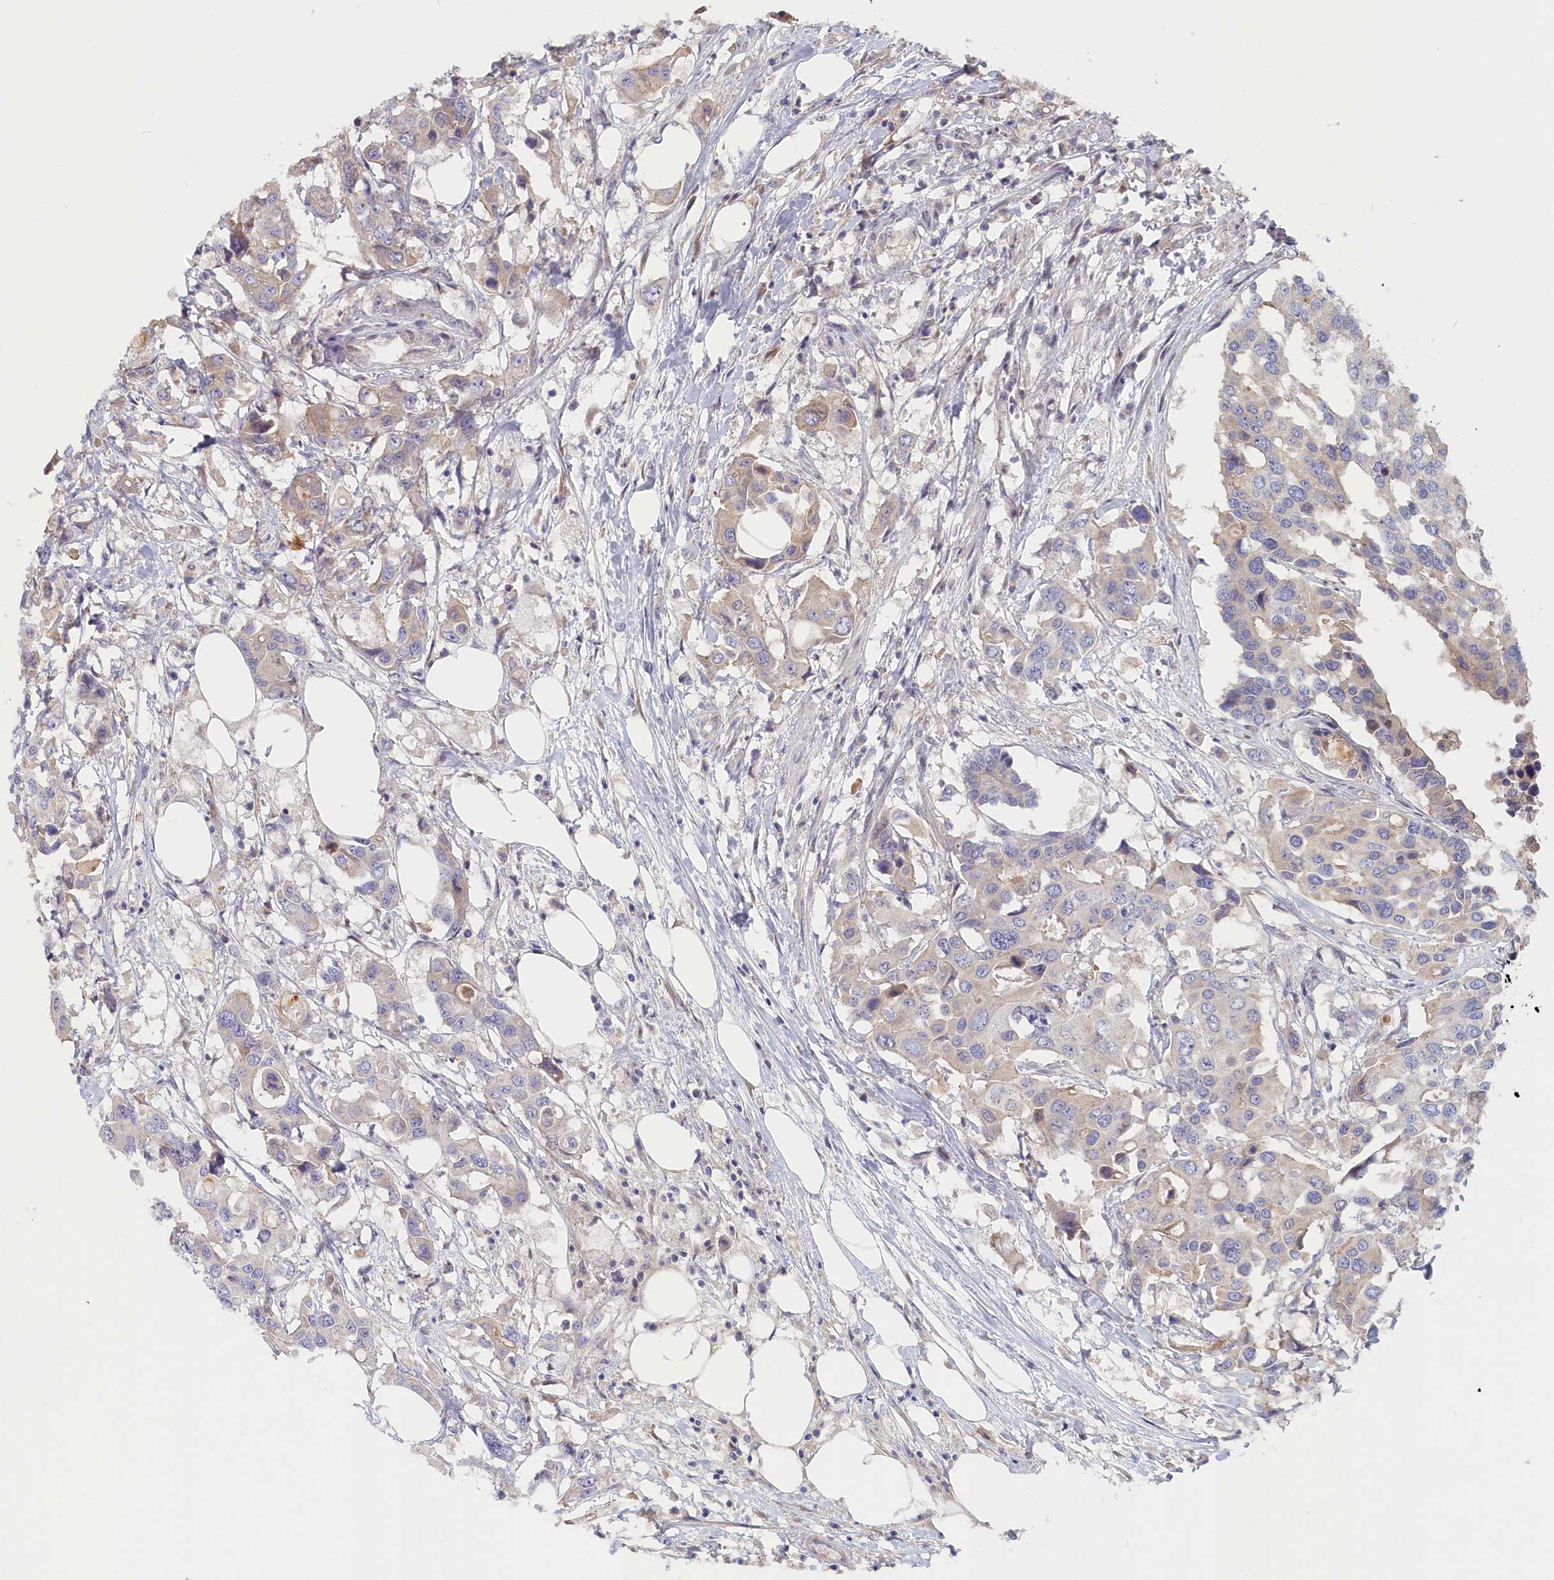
{"staining": {"intensity": "weak", "quantity": "<25%", "location": "cytoplasmic/membranous"}, "tissue": "colorectal cancer", "cell_type": "Tumor cells", "image_type": "cancer", "snomed": [{"axis": "morphology", "description": "Adenocarcinoma, NOS"}, {"axis": "topography", "description": "Colon"}], "caption": "Tumor cells are negative for brown protein staining in colorectal adenocarcinoma.", "gene": "STX16", "patient": {"sex": "male", "age": 77}}